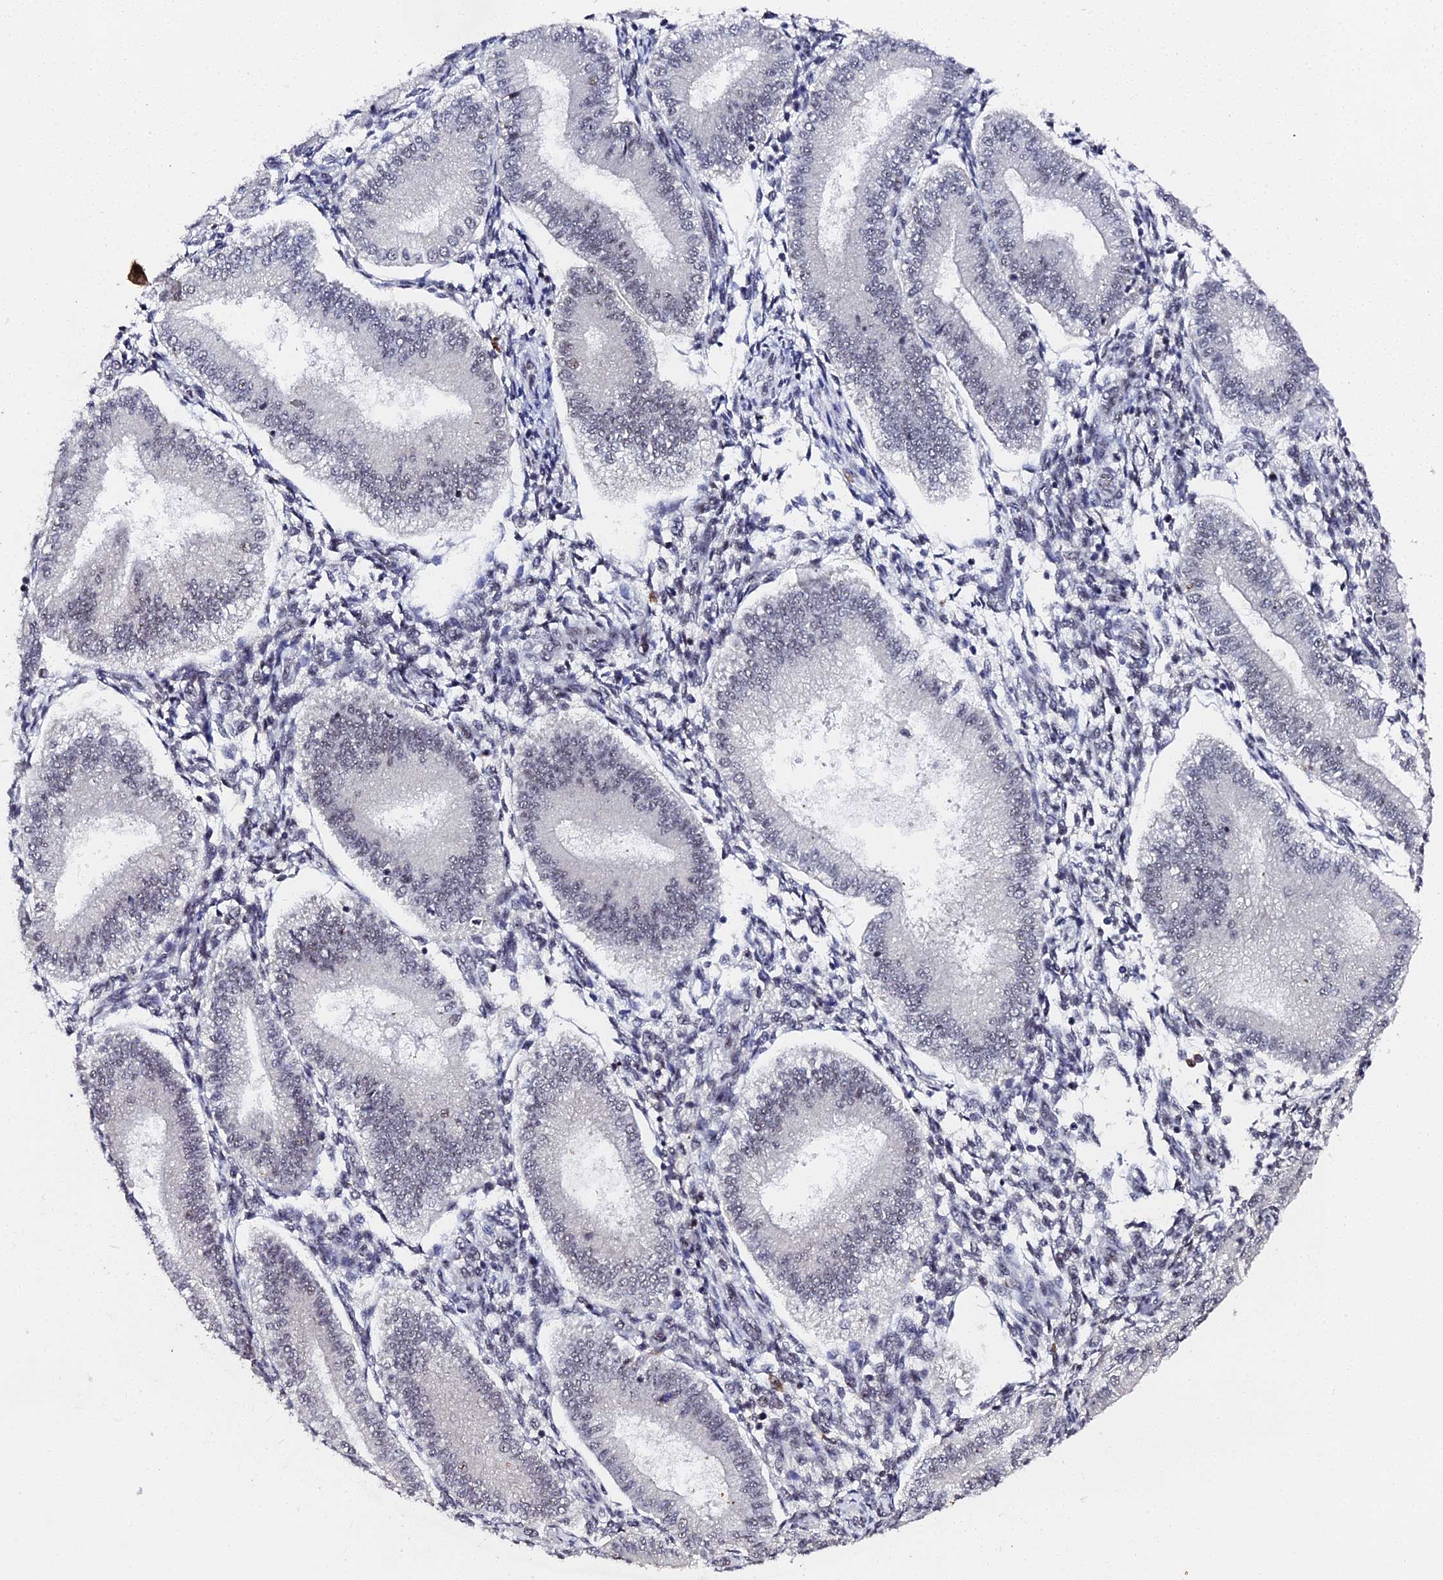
{"staining": {"intensity": "moderate", "quantity": "<25%", "location": "nuclear"}, "tissue": "endometrium", "cell_type": "Cells in endometrial stroma", "image_type": "normal", "snomed": [{"axis": "morphology", "description": "Normal tissue, NOS"}, {"axis": "topography", "description": "Endometrium"}], "caption": "Immunohistochemistry staining of unremarkable endometrium, which shows low levels of moderate nuclear staining in about <25% of cells in endometrial stroma indicating moderate nuclear protein positivity. The staining was performed using DAB (brown) for protein detection and nuclei were counterstained in hematoxylin (blue).", "gene": "MAGOHB", "patient": {"sex": "female", "age": 39}}